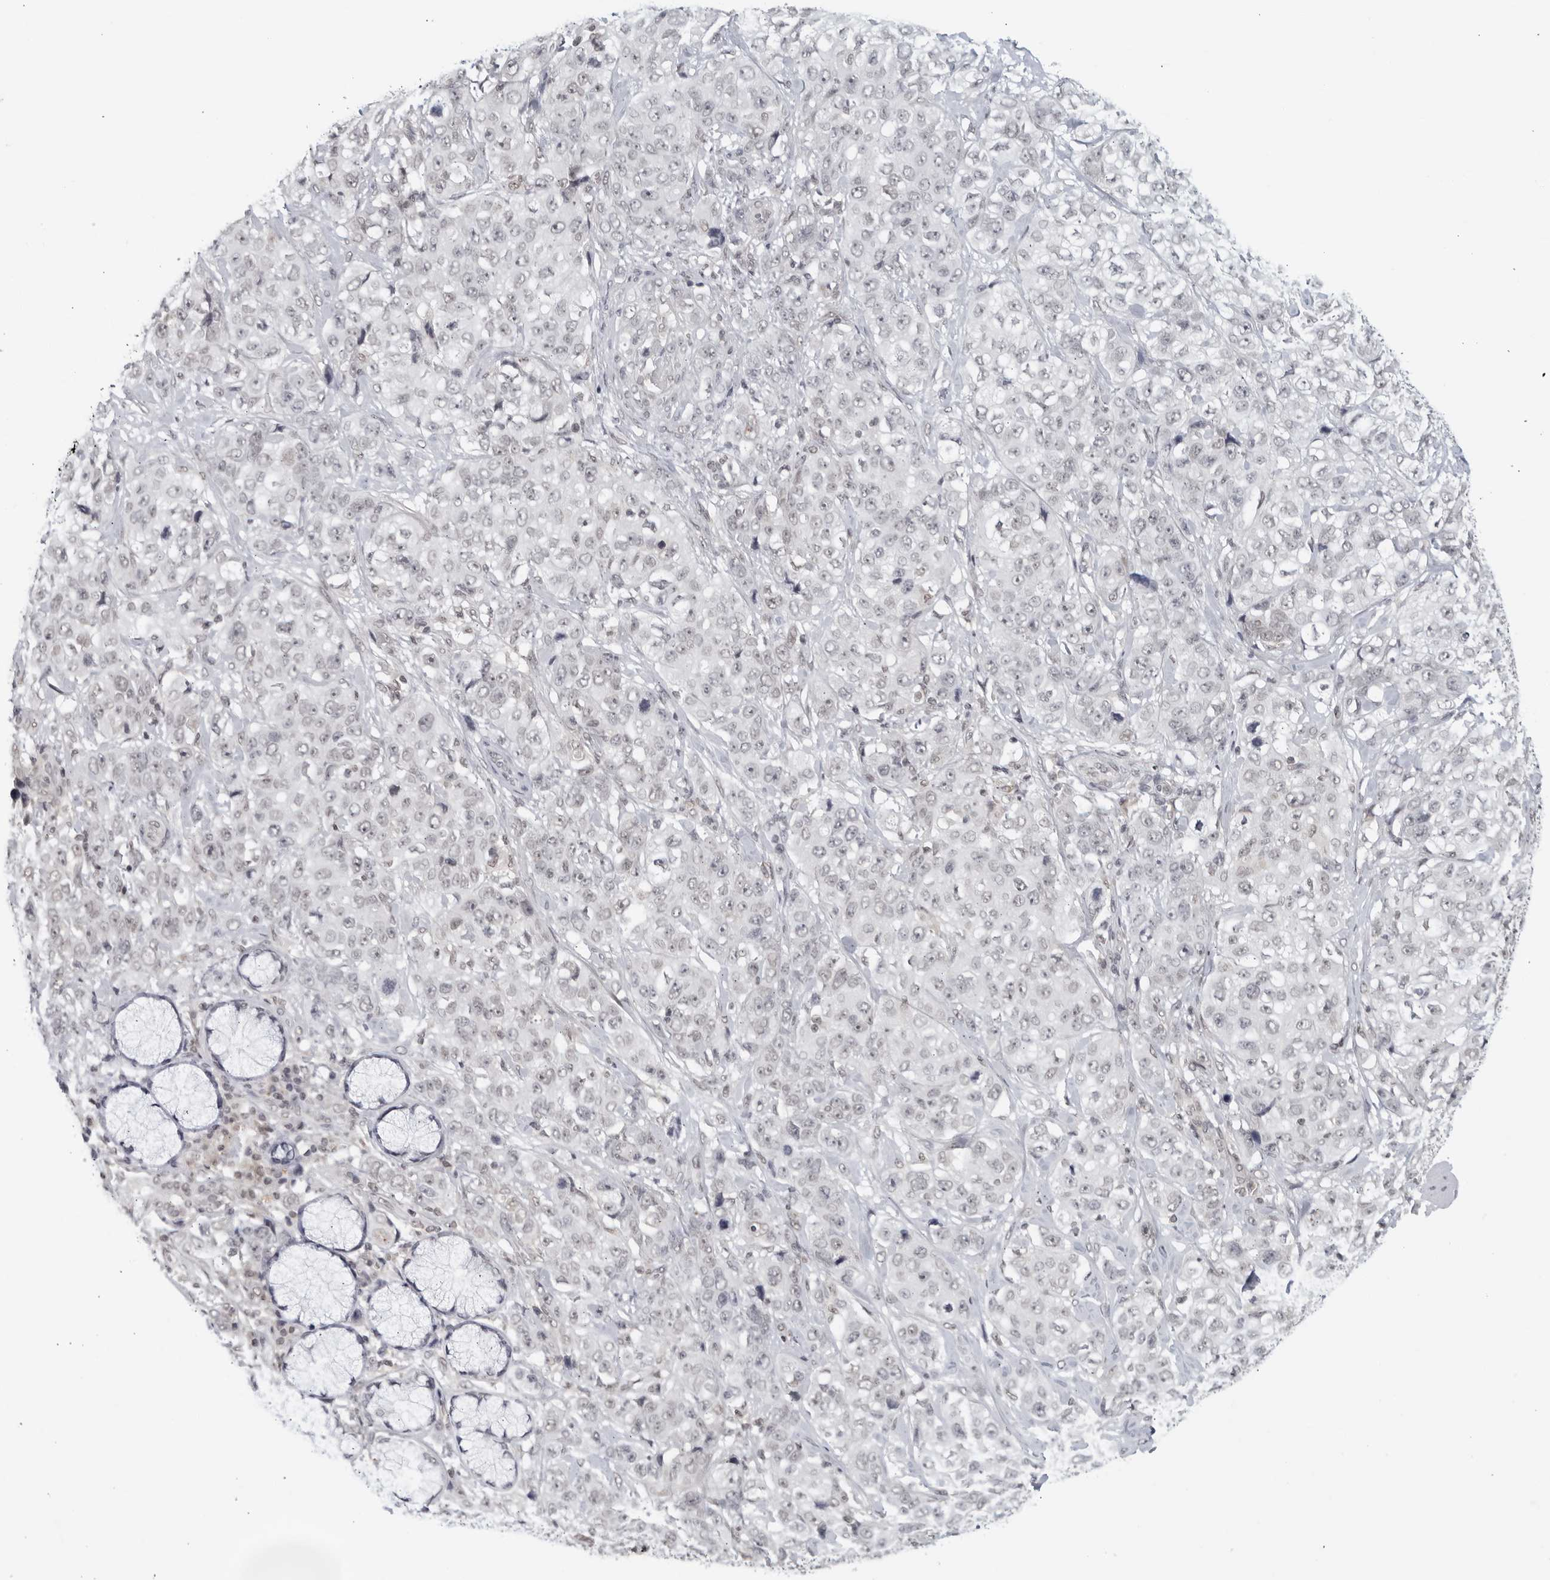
{"staining": {"intensity": "negative", "quantity": "none", "location": "none"}, "tissue": "stomach cancer", "cell_type": "Tumor cells", "image_type": "cancer", "snomed": [{"axis": "morphology", "description": "Adenocarcinoma, NOS"}, {"axis": "topography", "description": "Stomach"}], "caption": "Tumor cells show no significant protein expression in stomach adenocarcinoma.", "gene": "CC2D1B", "patient": {"sex": "male", "age": 48}}